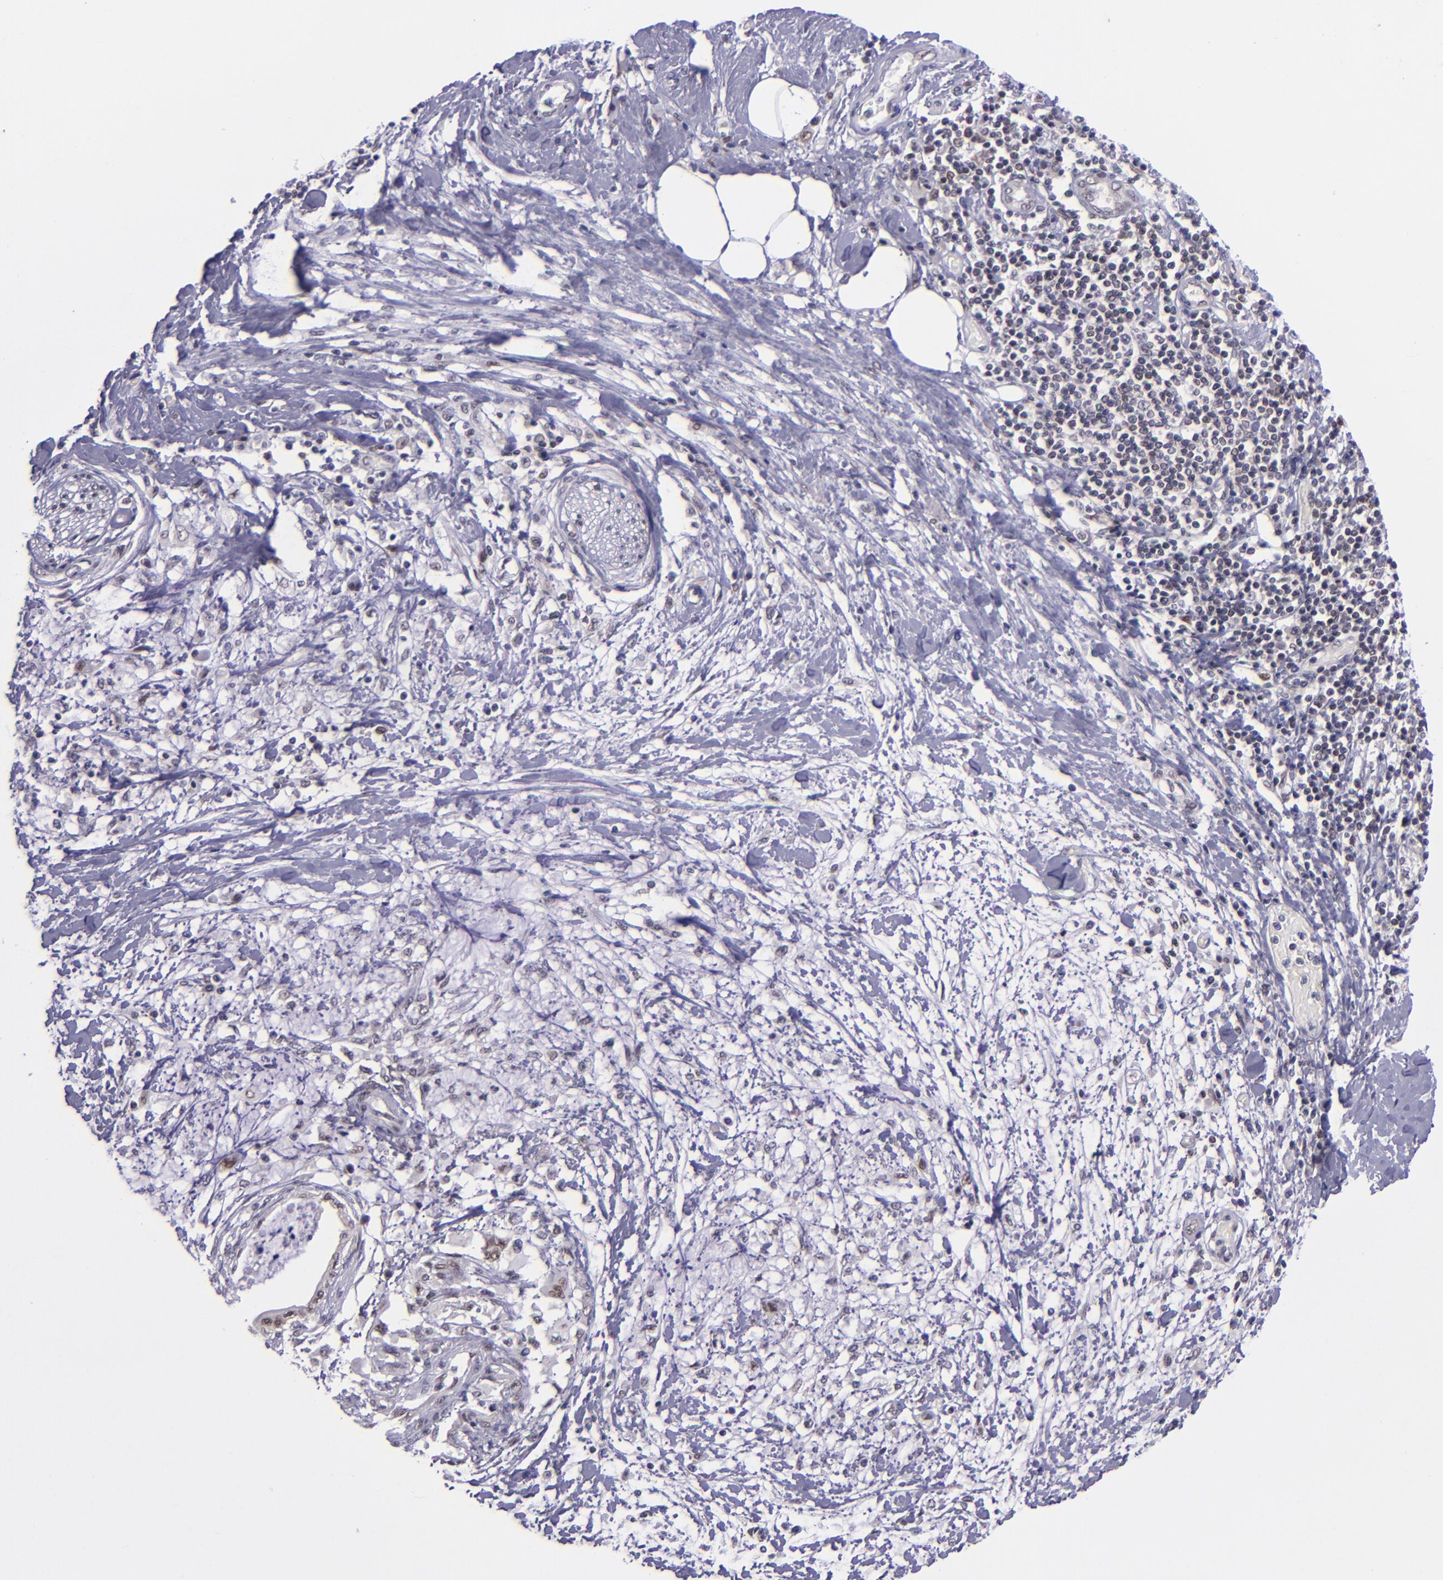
{"staining": {"intensity": "moderate", "quantity": ">75%", "location": "nuclear"}, "tissue": "pancreatic cancer", "cell_type": "Tumor cells", "image_type": "cancer", "snomed": [{"axis": "morphology", "description": "Adenocarcinoma, NOS"}, {"axis": "topography", "description": "Pancreas"}], "caption": "Protein expression analysis of pancreatic cancer (adenocarcinoma) exhibits moderate nuclear positivity in about >75% of tumor cells. (brown staining indicates protein expression, while blue staining denotes nuclei).", "gene": "BAG1", "patient": {"sex": "female", "age": 64}}